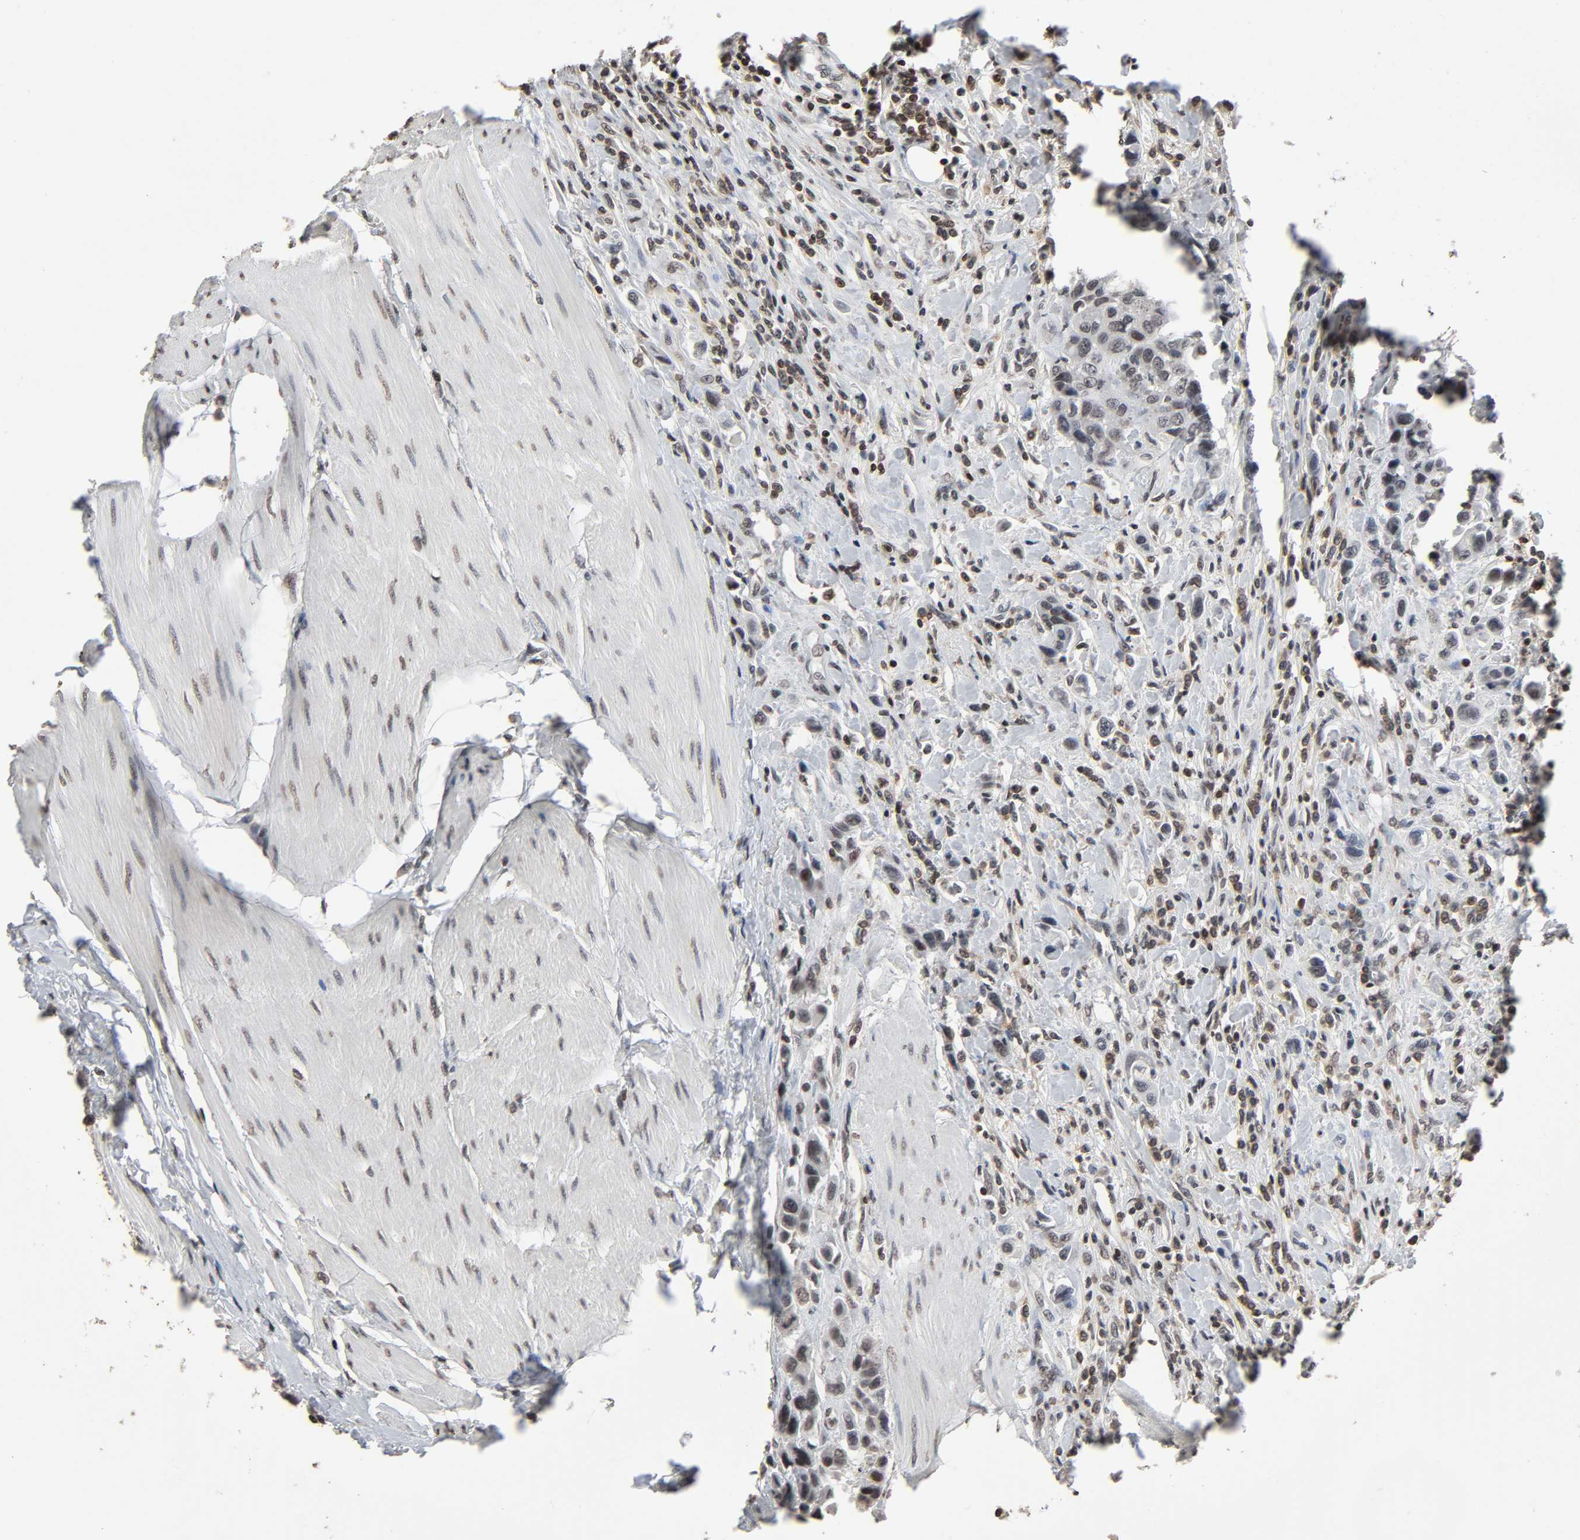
{"staining": {"intensity": "negative", "quantity": "none", "location": "none"}, "tissue": "urothelial cancer", "cell_type": "Tumor cells", "image_type": "cancer", "snomed": [{"axis": "morphology", "description": "Urothelial carcinoma, High grade"}, {"axis": "topography", "description": "Urinary bladder"}], "caption": "Urothelial cancer was stained to show a protein in brown. There is no significant staining in tumor cells.", "gene": "STK4", "patient": {"sex": "male", "age": 50}}